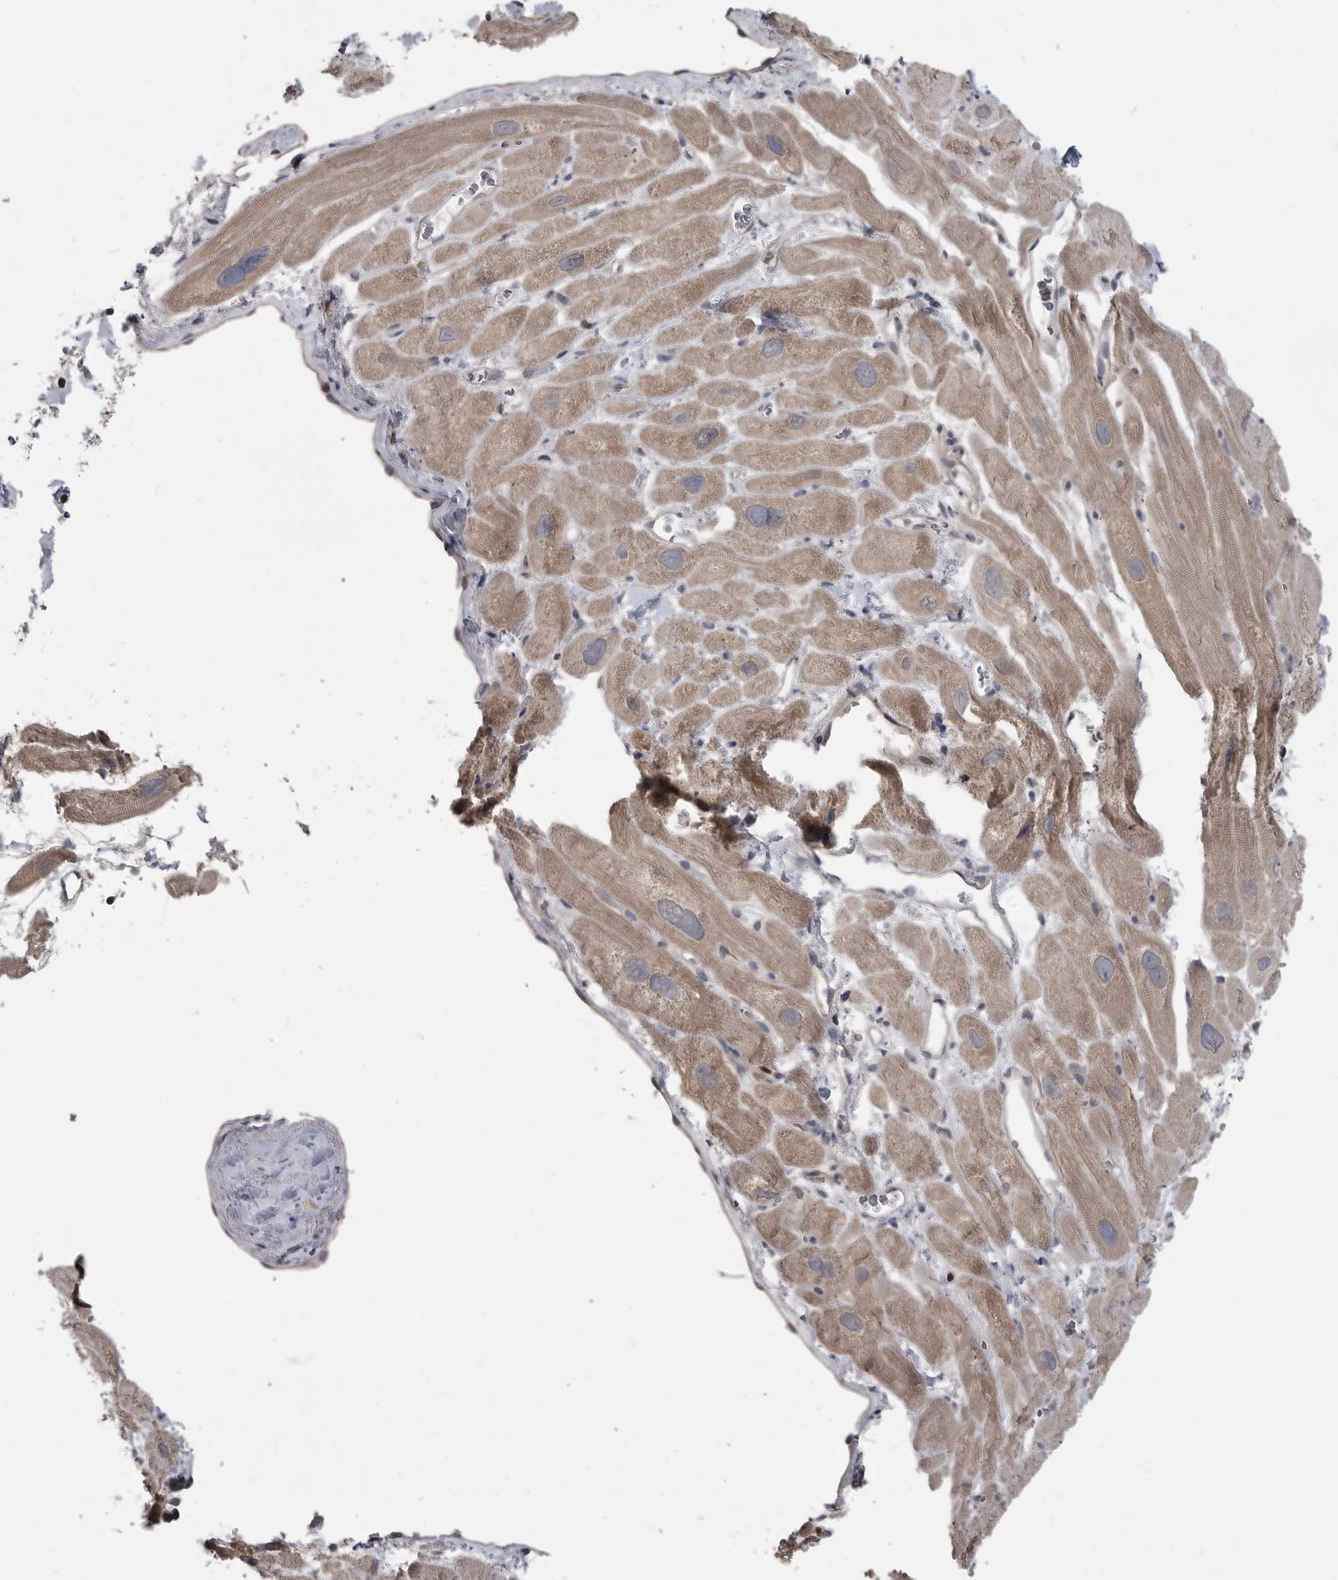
{"staining": {"intensity": "moderate", "quantity": "<25%", "location": "cytoplasmic/membranous"}, "tissue": "heart muscle", "cell_type": "Cardiomyocytes", "image_type": "normal", "snomed": [{"axis": "morphology", "description": "Normal tissue, NOS"}, {"axis": "topography", "description": "Heart"}], "caption": "This is an image of immunohistochemistry (IHC) staining of benign heart muscle, which shows moderate staining in the cytoplasmic/membranous of cardiomyocytes.", "gene": "MAPK13", "patient": {"sex": "male", "age": 49}}